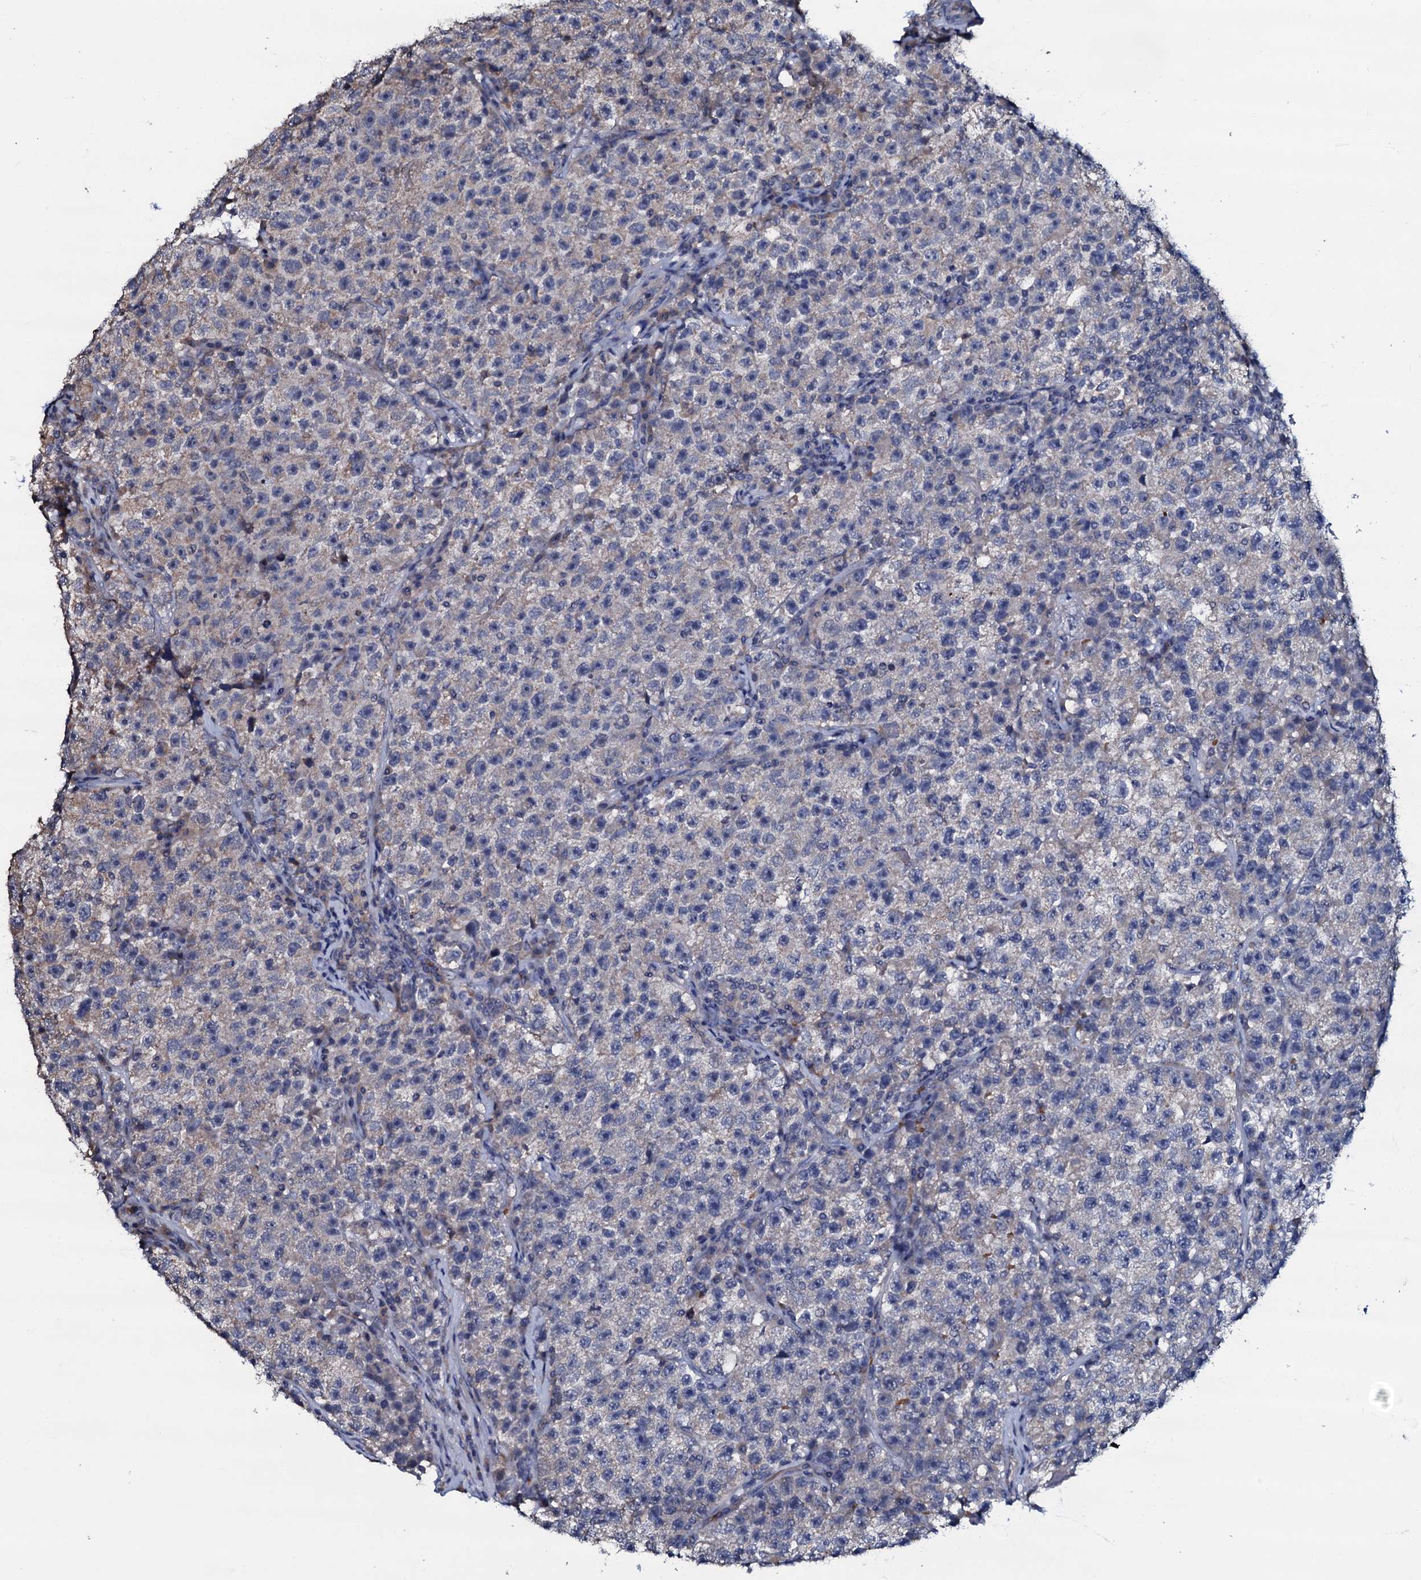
{"staining": {"intensity": "negative", "quantity": "none", "location": "none"}, "tissue": "testis cancer", "cell_type": "Tumor cells", "image_type": "cancer", "snomed": [{"axis": "morphology", "description": "Seminoma, NOS"}, {"axis": "topography", "description": "Testis"}], "caption": "Immunohistochemical staining of human seminoma (testis) shows no significant staining in tumor cells. (Brightfield microscopy of DAB (3,3'-diaminobenzidine) immunohistochemistry at high magnification).", "gene": "CPNE2", "patient": {"sex": "male", "age": 22}}